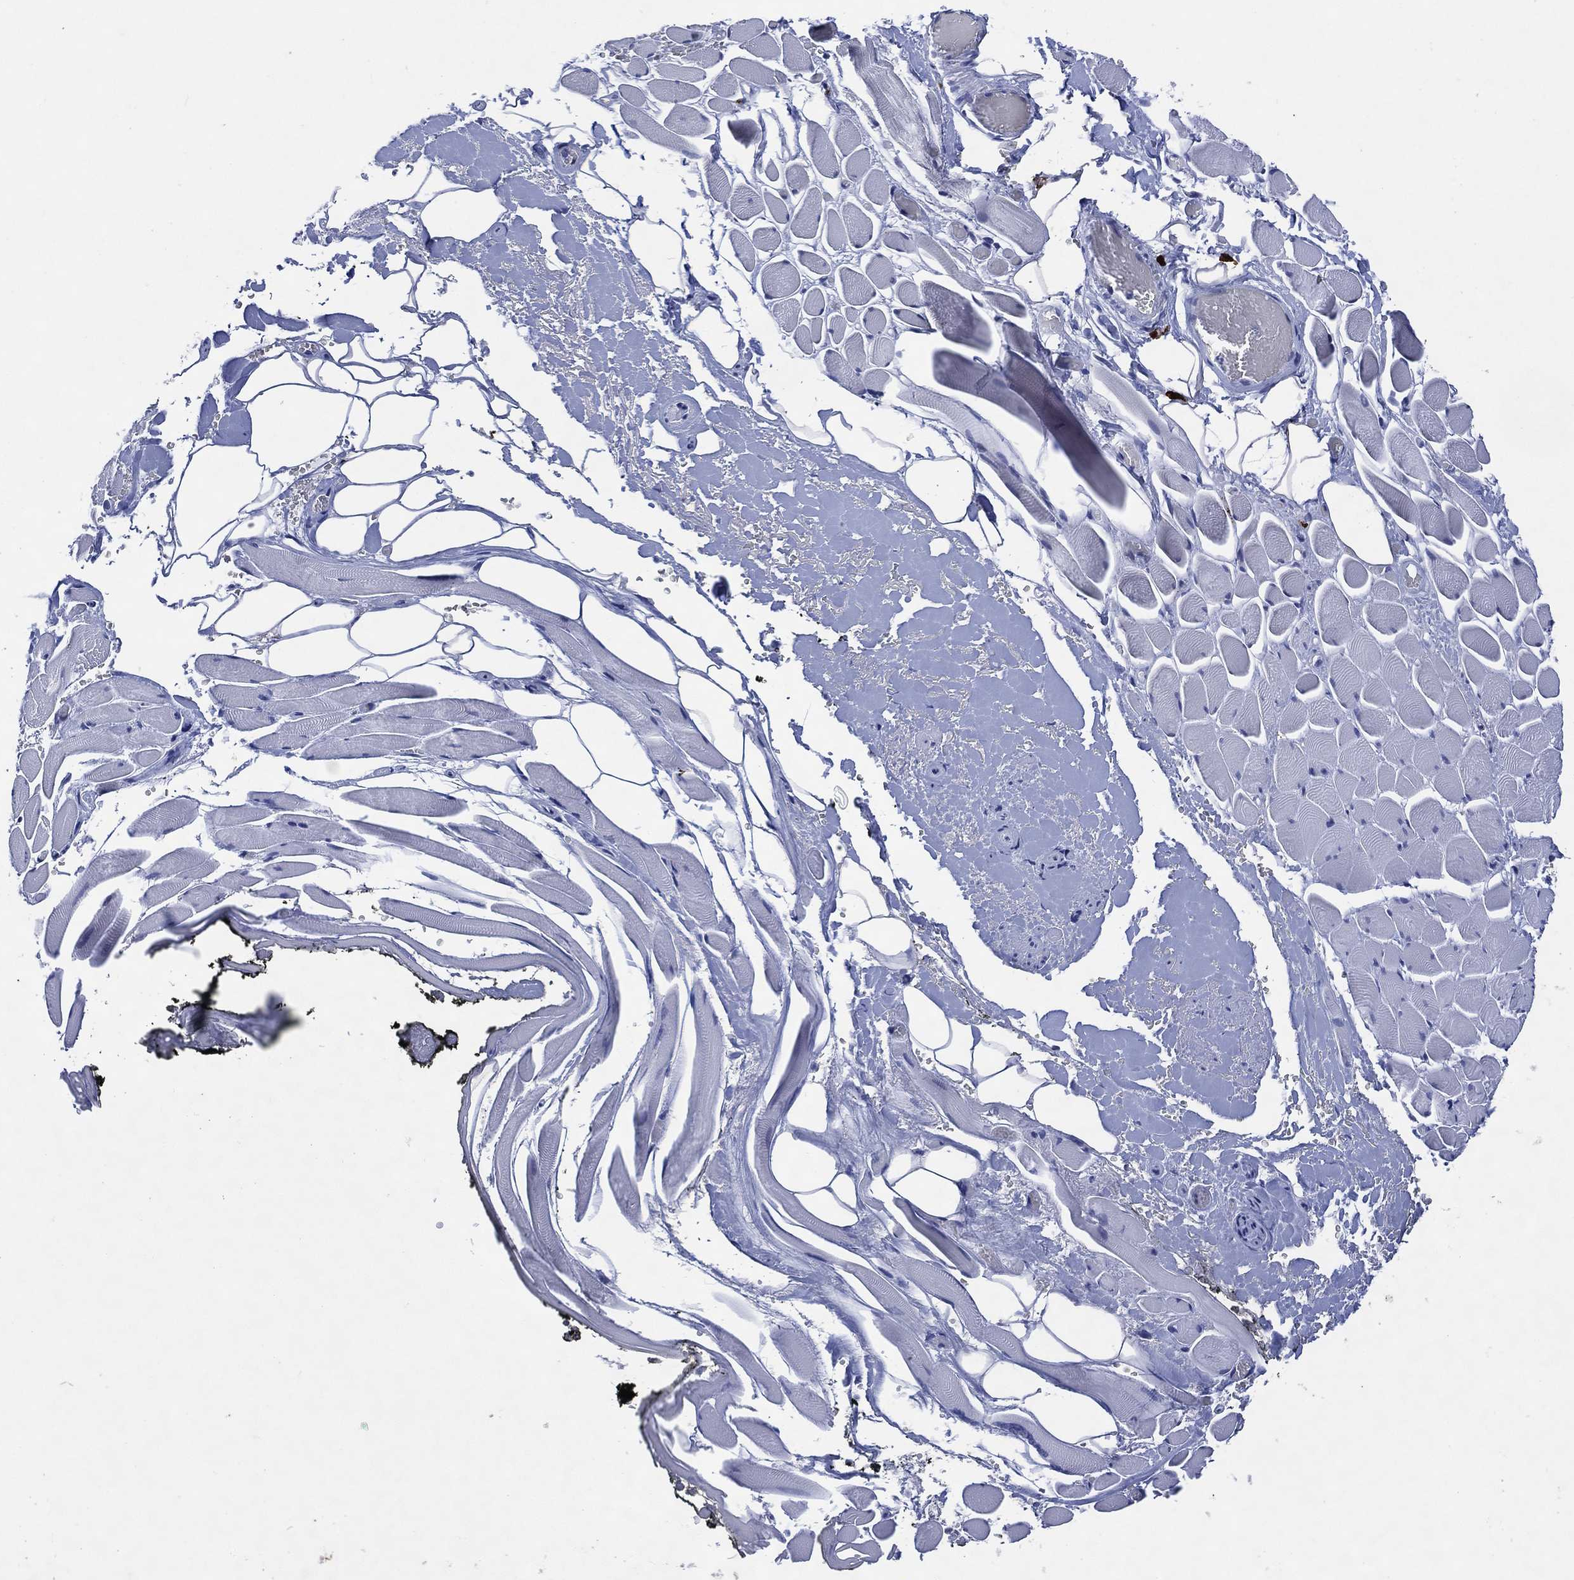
{"staining": {"intensity": "negative", "quantity": "none", "location": "none"}, "tissue": "adipose tissue", "cell_type": "Adipocytes", "image_type": "normal", "snomed": [{"axis": "morphology", "description": "Normal tissue, NOS"}, {"axis": "topography", "description": "Anal"}, {"axis": "topography", "description": "Peripheral nerve tissue"}], "caption": "This image is of normal adipose tissue stained with immunohistochemistry to label a protein in brown with the nuclei are counter-stained blue. There is no staining in adipocytes.", "gene": "USP26", "patient": {"sex": "male", "age": 53}}